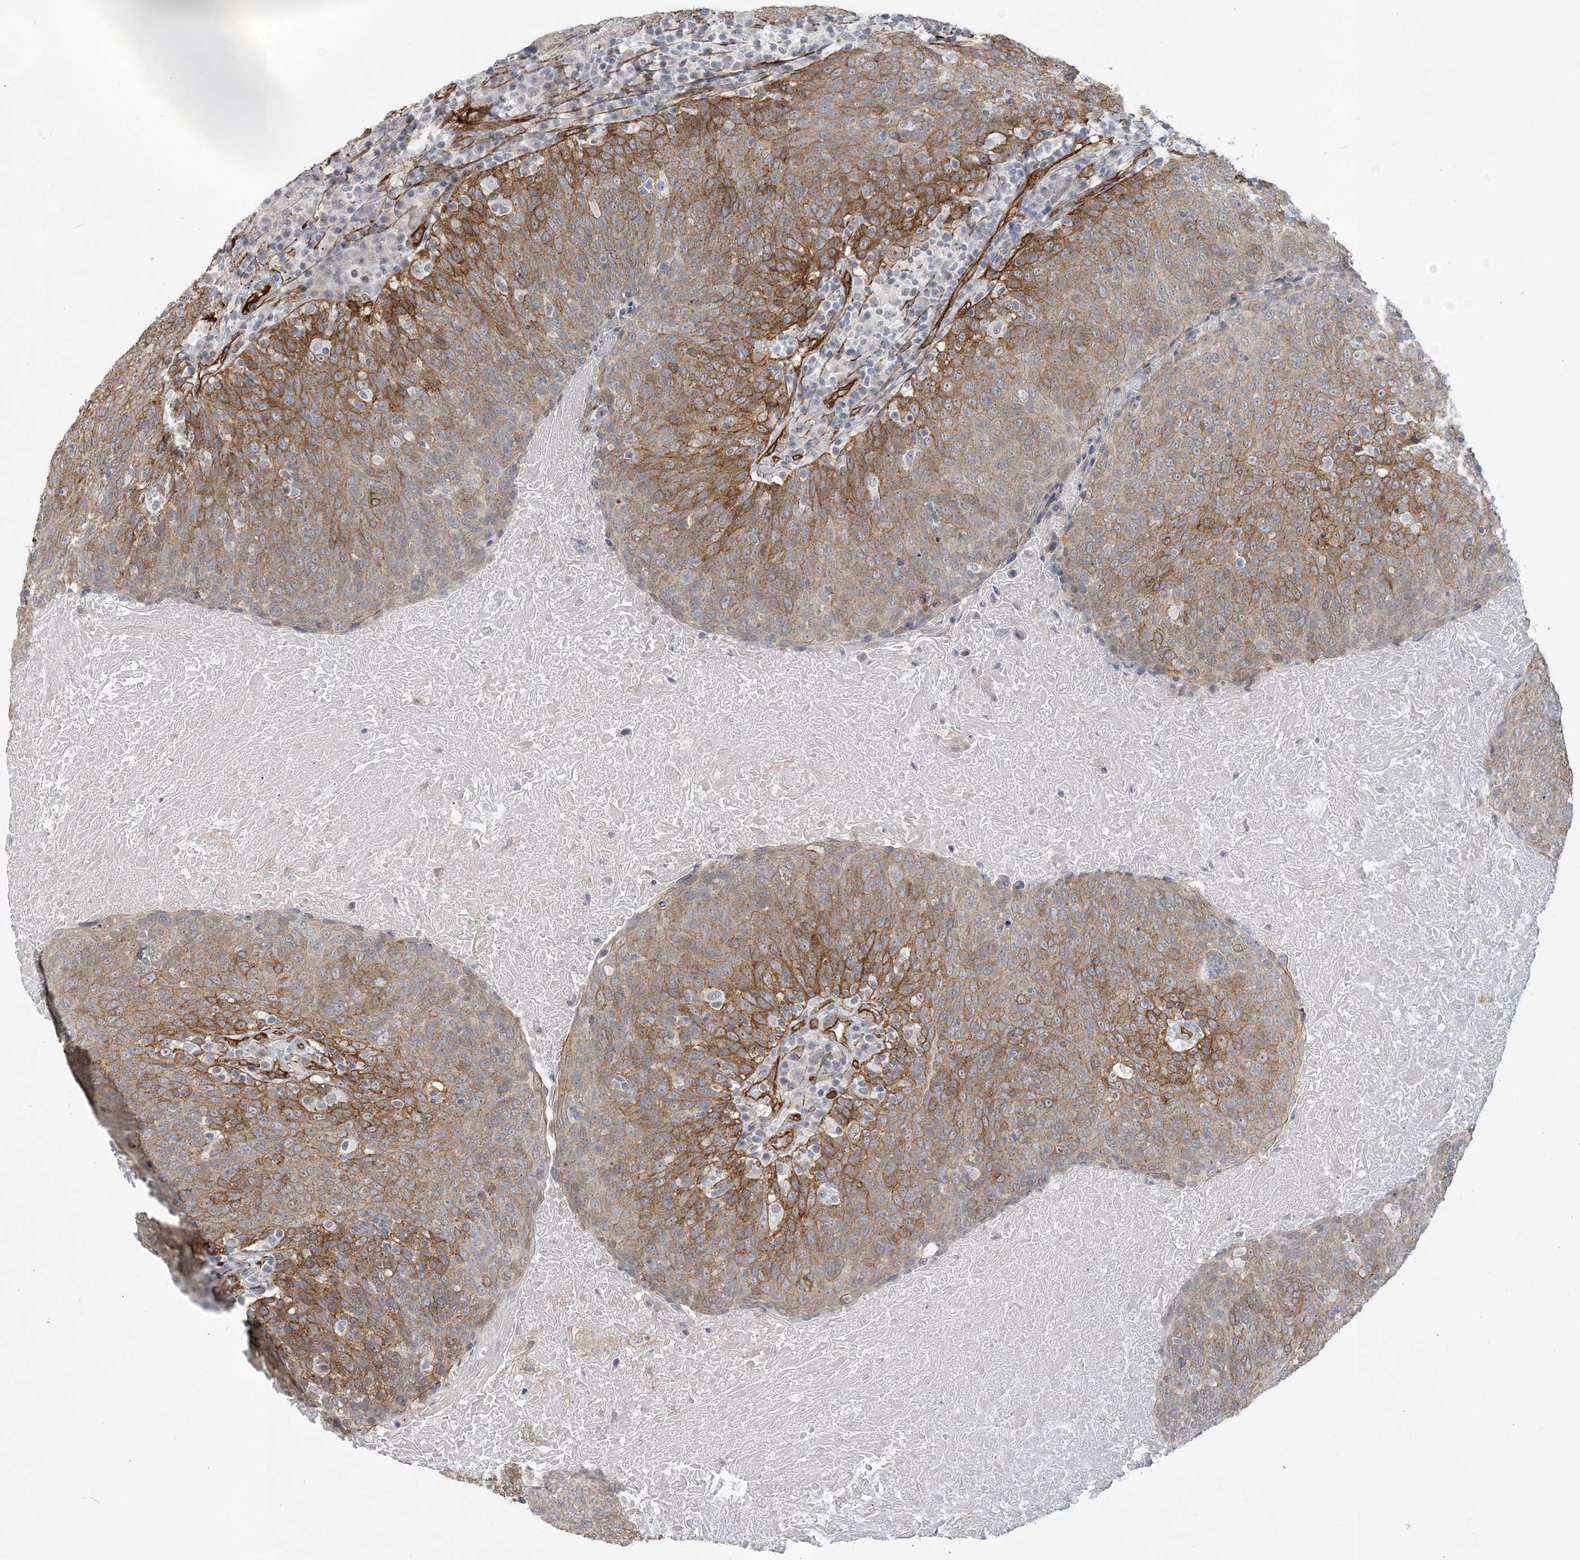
{"staining": {"intensity": "moderate", "quantity": ">75%", "location": "cytoplasmic/membranous"}, "tissue": "head and neck cancer", "cell_type": "Tumor cells", "image_type": "cancer", "snomed": [{"axis": "morphology", "description": "Squamous cell carcinoma, NOS"}, {"axis": "morphology", "description": "Squamous cell carcinoma, metastatic, NOS"}, {"axis": "topography", "description": "Lymph node"}, {"axis": "topography", "description": "Head-Neck"}], "caption": "Protein staining by immunohistochemistry (IHC) displays moderate cytoplasmic/membranous positivity in about >75% of tumor cells in head and neck cancer. Nuclei are stained in blue.", "gene": "RAI14", "patient": {"sex": "male", "age": 62}}